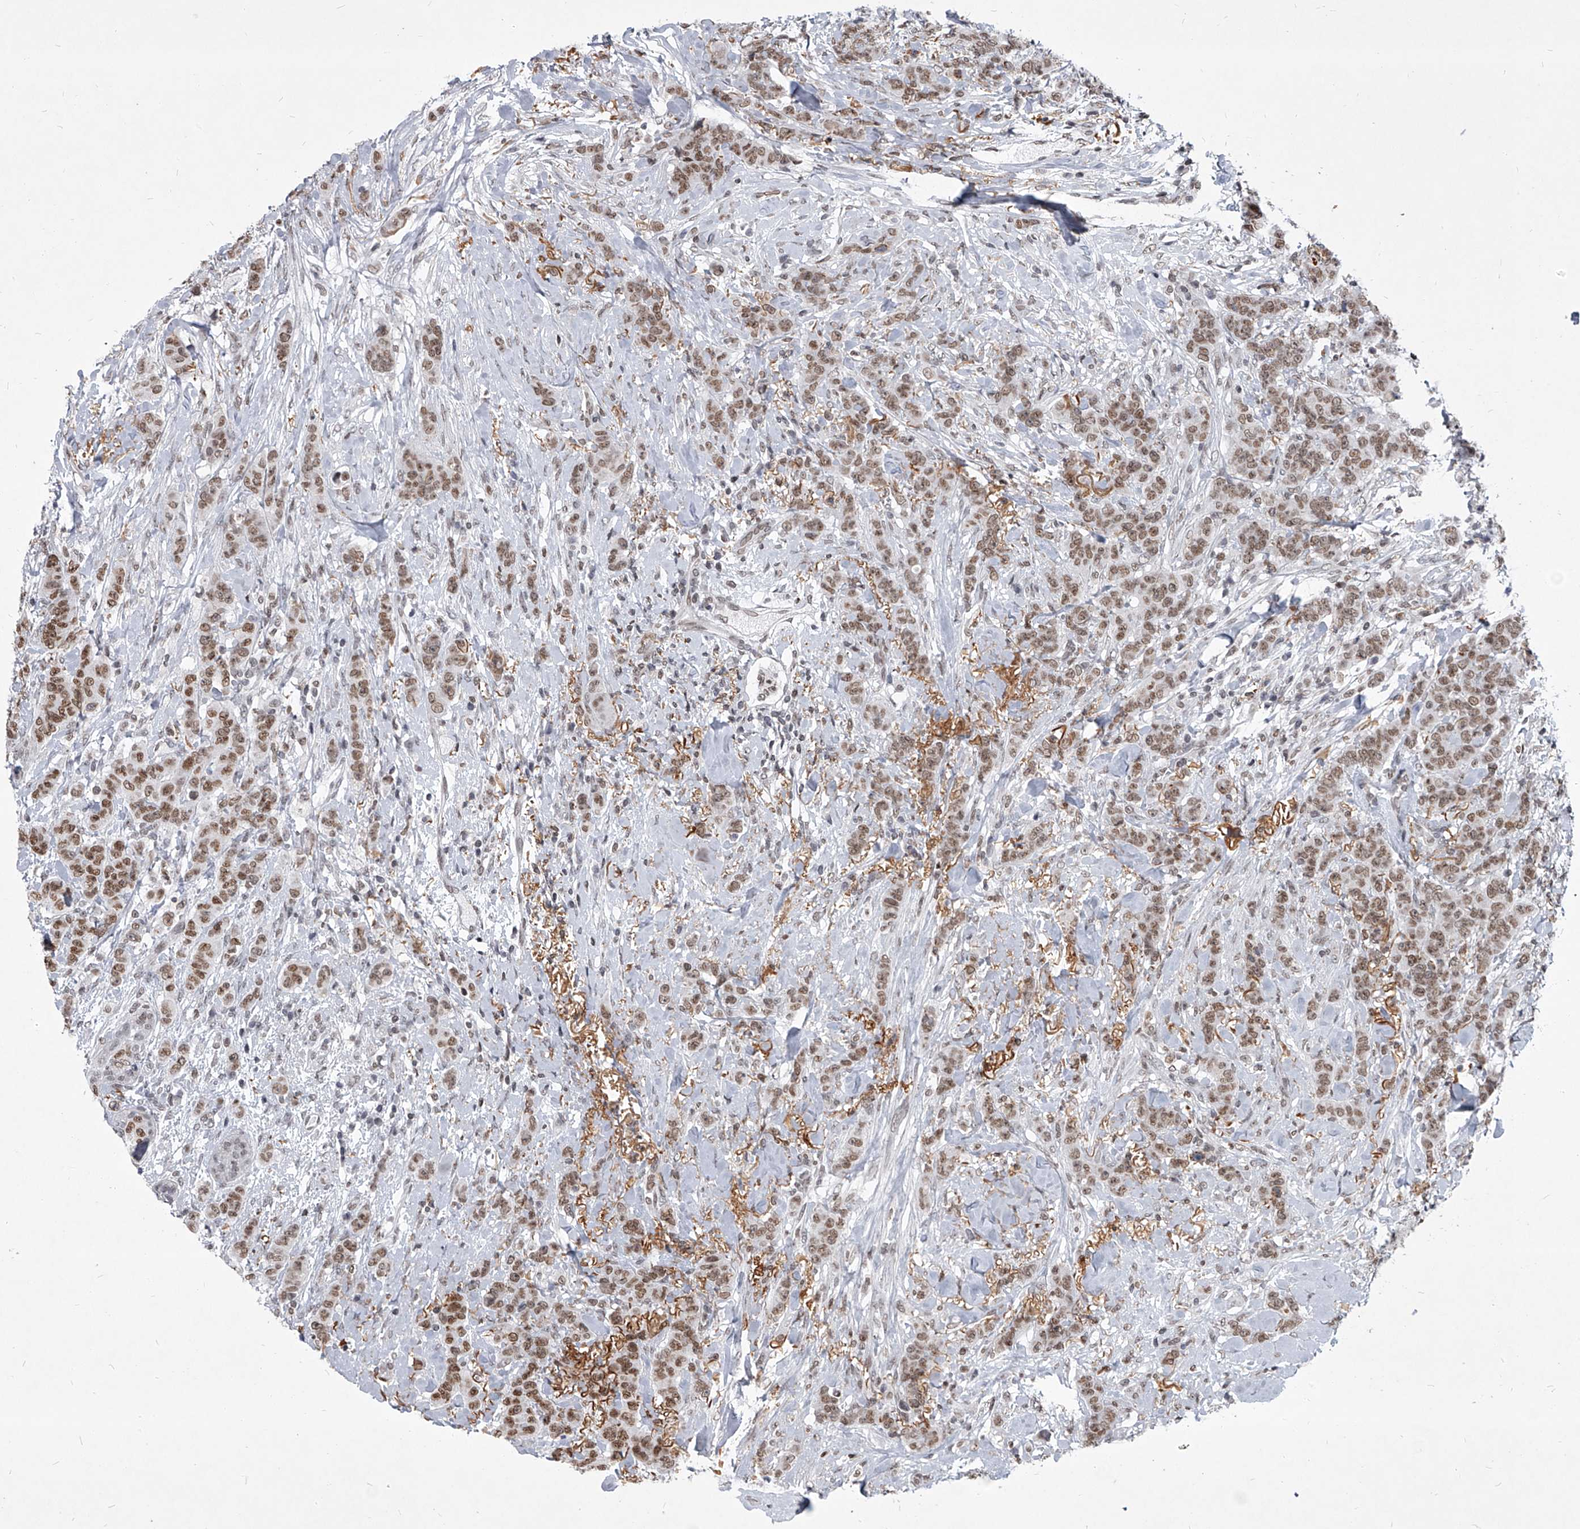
{"staining": {"intensity": "moderate", "quantity": ">75%", "location": "nuclear"}, "tissue": "breast cancer", "cell_type": "Tumor cells", "image_type": "cancer", "snomed": [{"axis": "morphology", "description": "Duct carcinoma"}, {"axis": "topography", "description": "Breast"}], "caption": "Brown immunohistochemical staining in breast cancer shows moderate nuclear staining in approximately >75% of tumor cells. The protein of interest is stained brown, and the nuclei are stained in blue (DAB (3,3'-diaminobenzidine) IHC with brightfield microscopy, high magnification).", "gene": "PPIL4", "patient": {"sex": "female", "age": 40}}